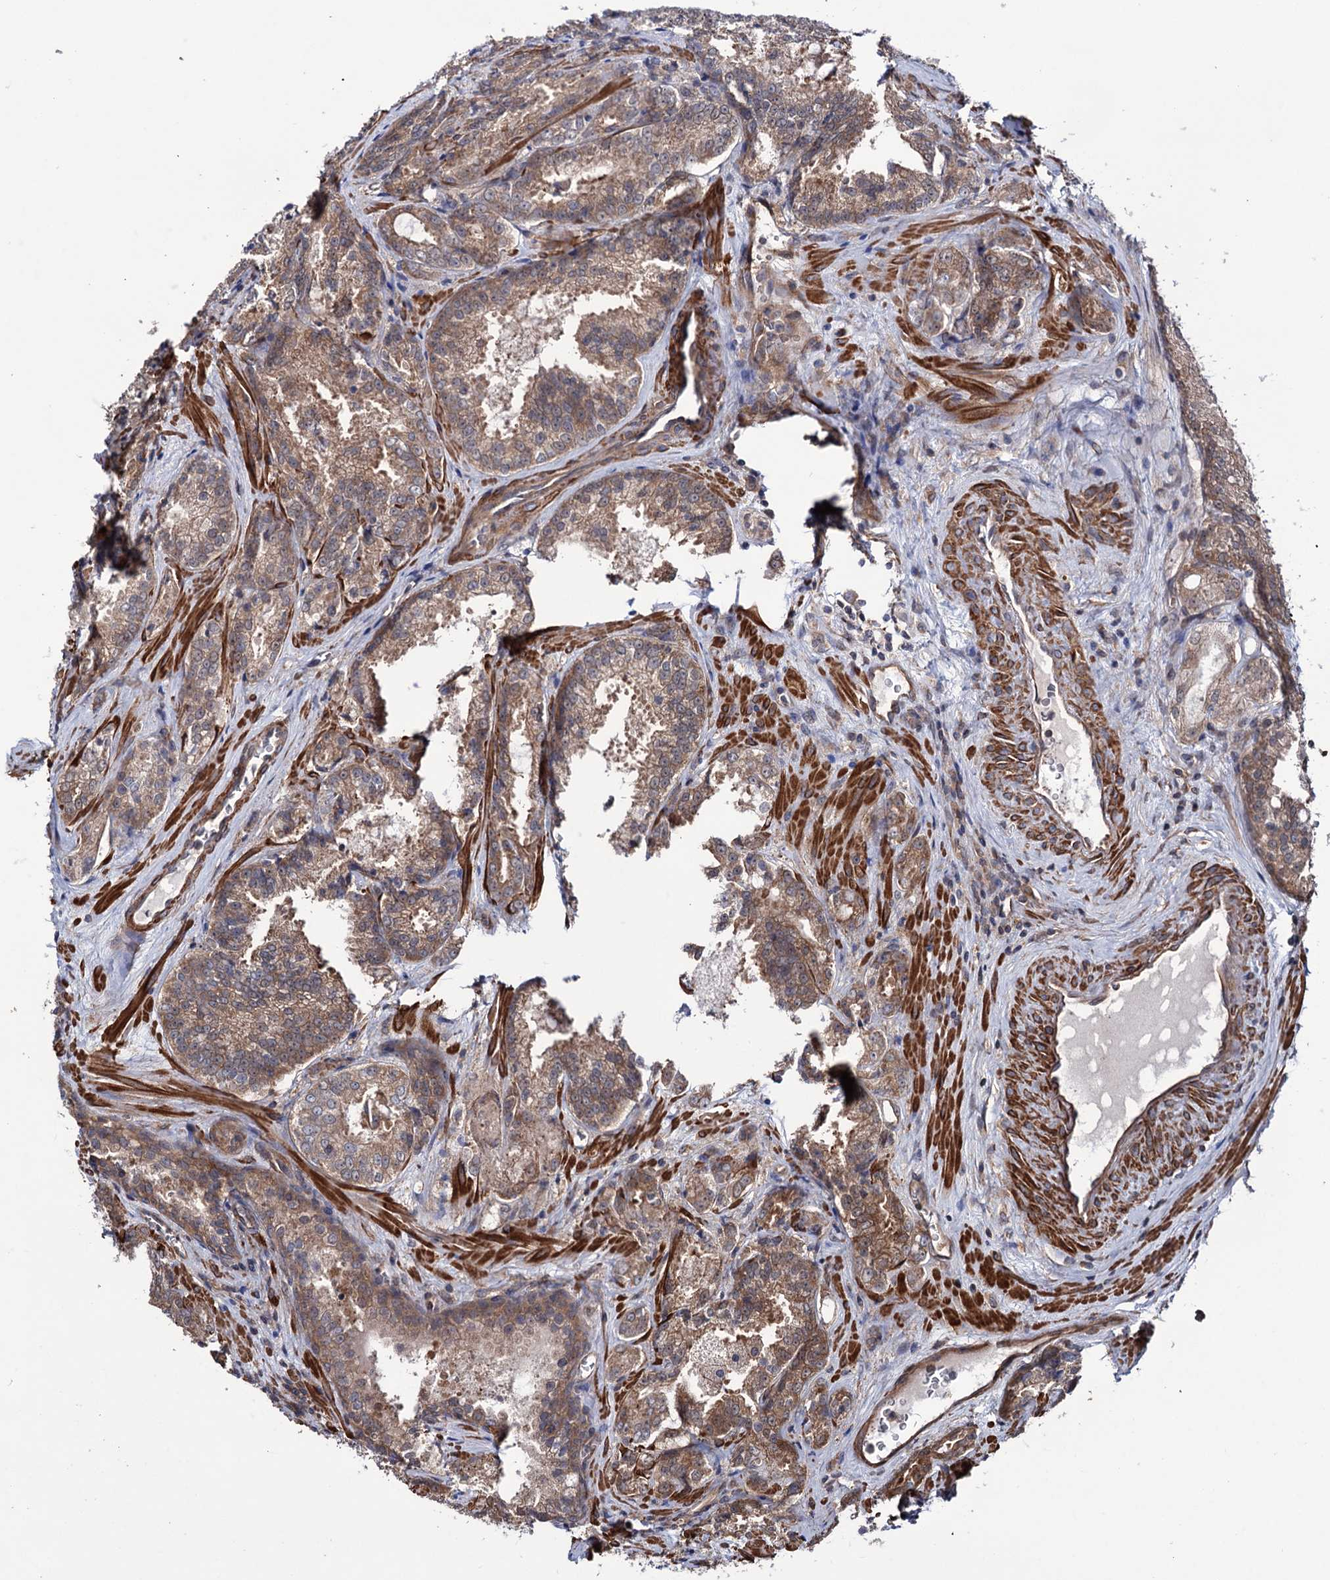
{"staining": {"intensity": "moderate", "quantity": "25%-75%", "location": "cytoplasmic/membranous"}, "tissue": "prostate cancer", "cell_type": "Tumor cells", "image_type": "cancer", "snomed": [{"axis": "morphology", "description": "Adenocarcinoma, Low grade"}, {"axis": "topography", "description": "Prostate"}], "caption": "IHC (DAB (3,3'-diaminobenzidine)) staining of human prostate cancer (adenocarcinoma (low-grade)) reveals moderate cytoplasmic/membranous protein positivity in approximately 25%-75% of tumor cells. The staining is performed using DAB brown chromogen to label protein expression. The nuclei are counter-stained blue using hematoxylin.", "gene": "FERMT2", "patient": {"sex": "male", "age": 47}}